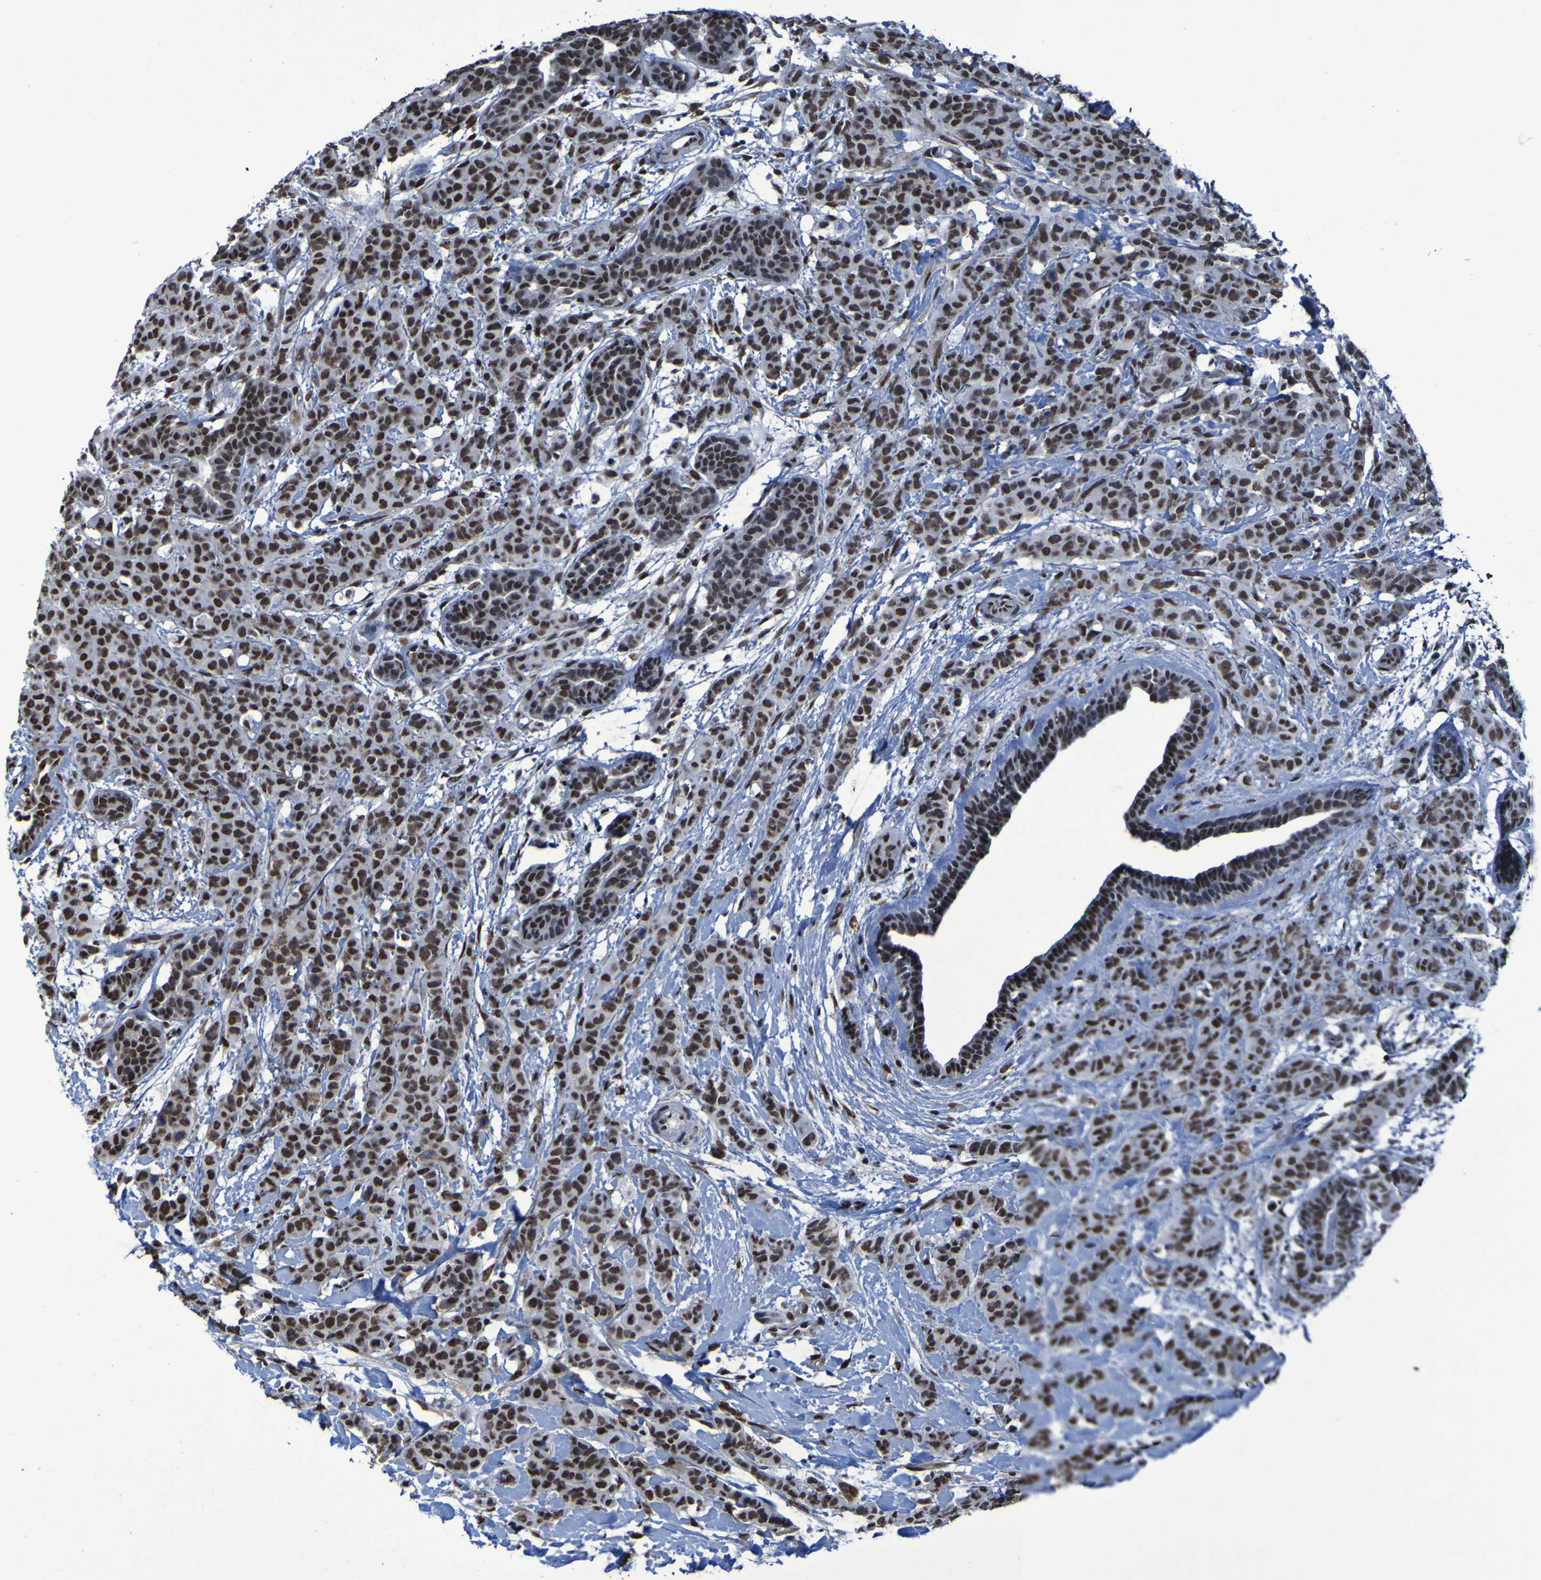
{"staining": {"intensity": "strong", "quantity": ">75%", "location": "nuclear"}, "tissue": "breast cancer", "cell_type": "Tumor cells", "image_type": "cancer", "snomed": [{"axis": "morphology", "description": "Normal tissue, NOS"}, {"axis": "morphology", "description": "Duct carcinoma"}, {"axis": "topography", "description": "Breast"}], "caption": "Tumor cells demonstrate high levels of strong nuclear positivity in about >75% of cells in human breast invasive ductal carcinoma.", "gene": "HNRNPR", "patient": {"sex": "female", "age": 40}}